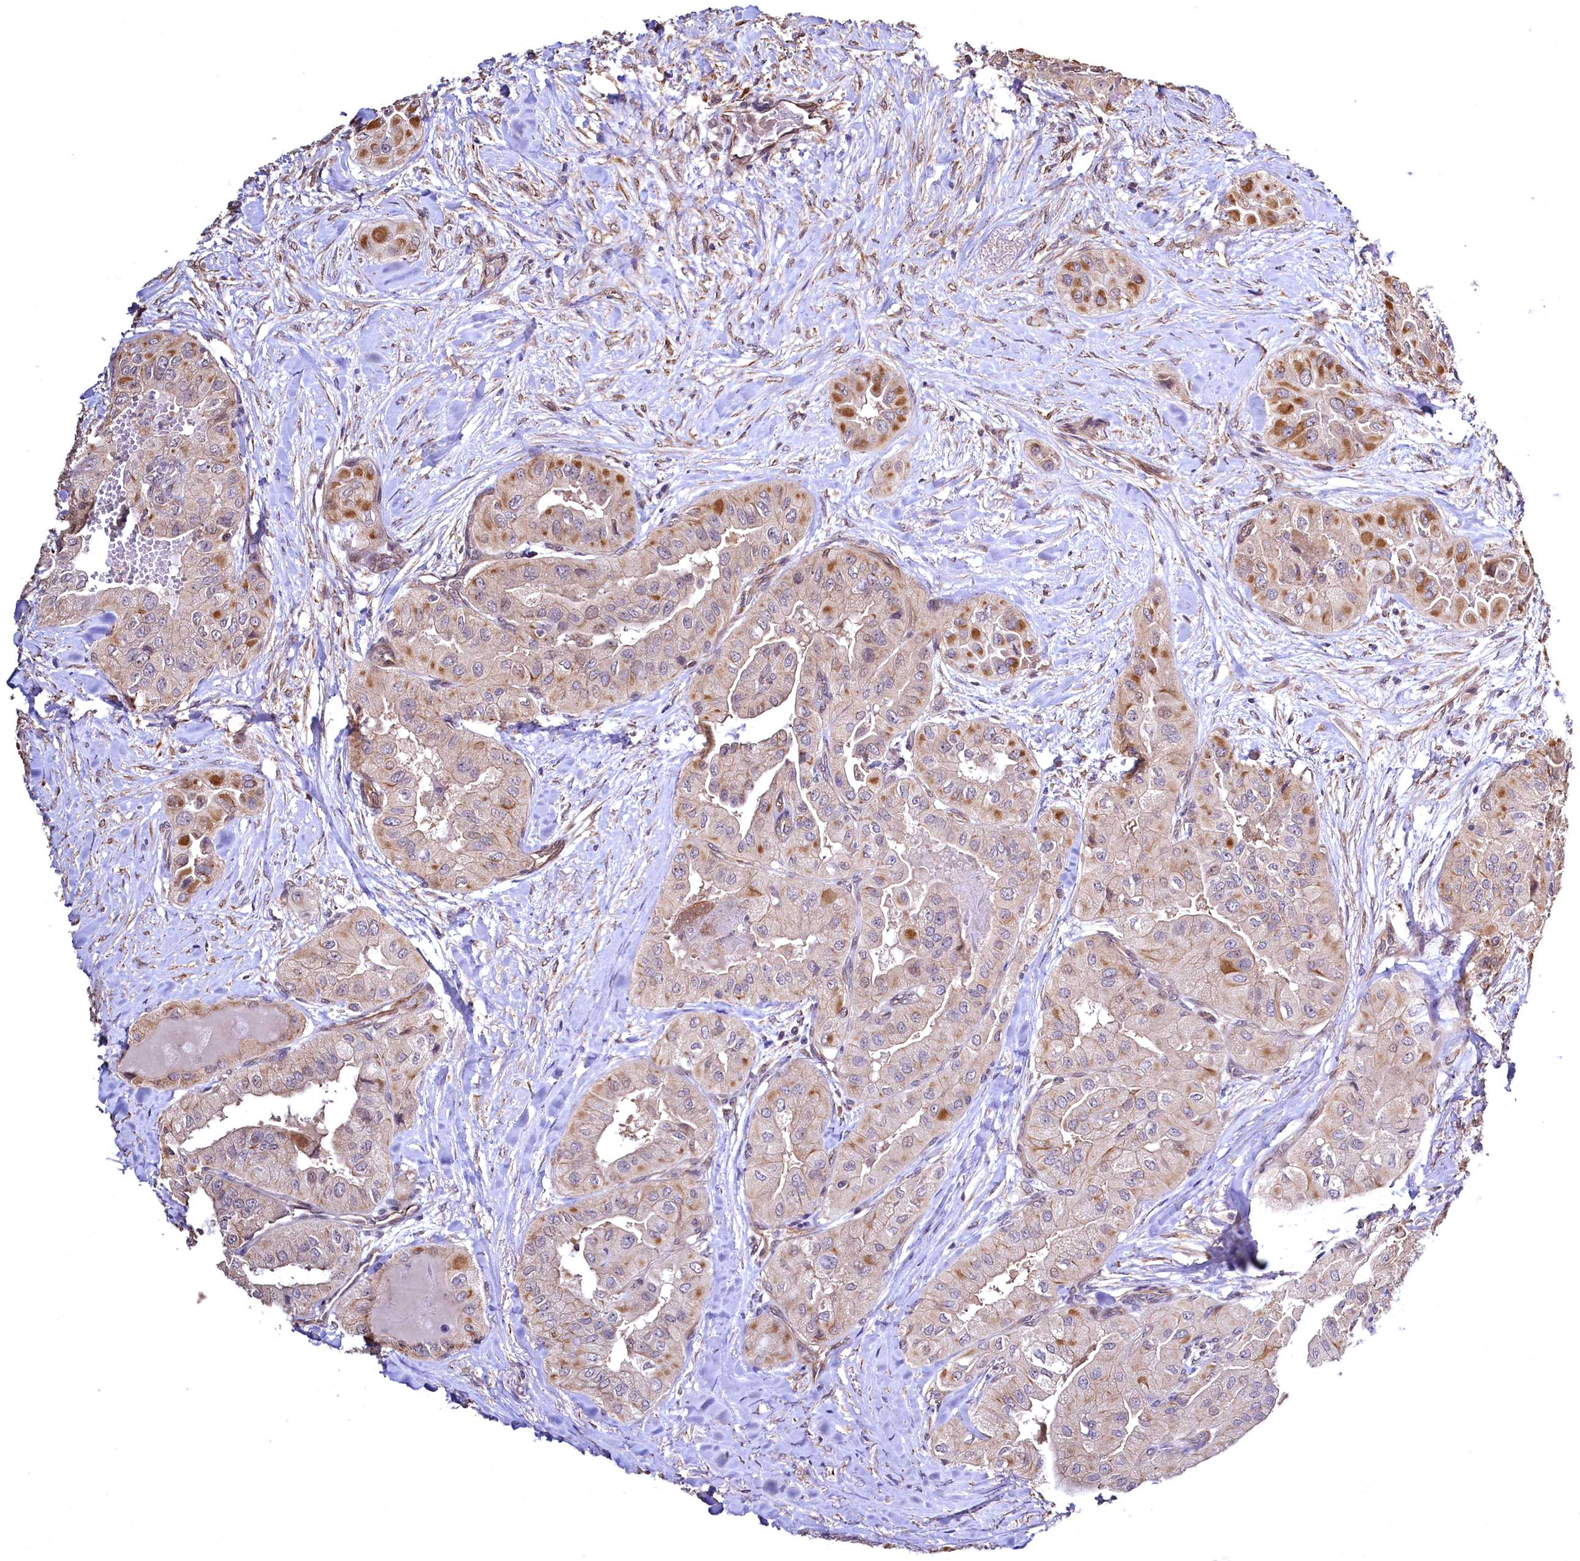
{"staining": {"intensity": "moderate", "quantity": "<25%", "location": "cytoplasmic/membranous"}, "tissue": "thyroid cancer", "cell_type": "Tumor cells", "image_type": "cancer", "snomed": [{"axis": "morphology", "description": "Papillary adenocarcinoma, NOS"}, {"axis": "topography", "description": "Thyroid gland"}], "caption": "Moderate cytoplasmic/membranous protein positivity is seen in about <25% of tumor cells in thyroid cancer. (Stains: DAB in brown, nuclei in blue, Microscopy: brightfield microscopy at high magnification).", "gene": "TBCEL", "patient": {"sex": "female", "age": 59}}